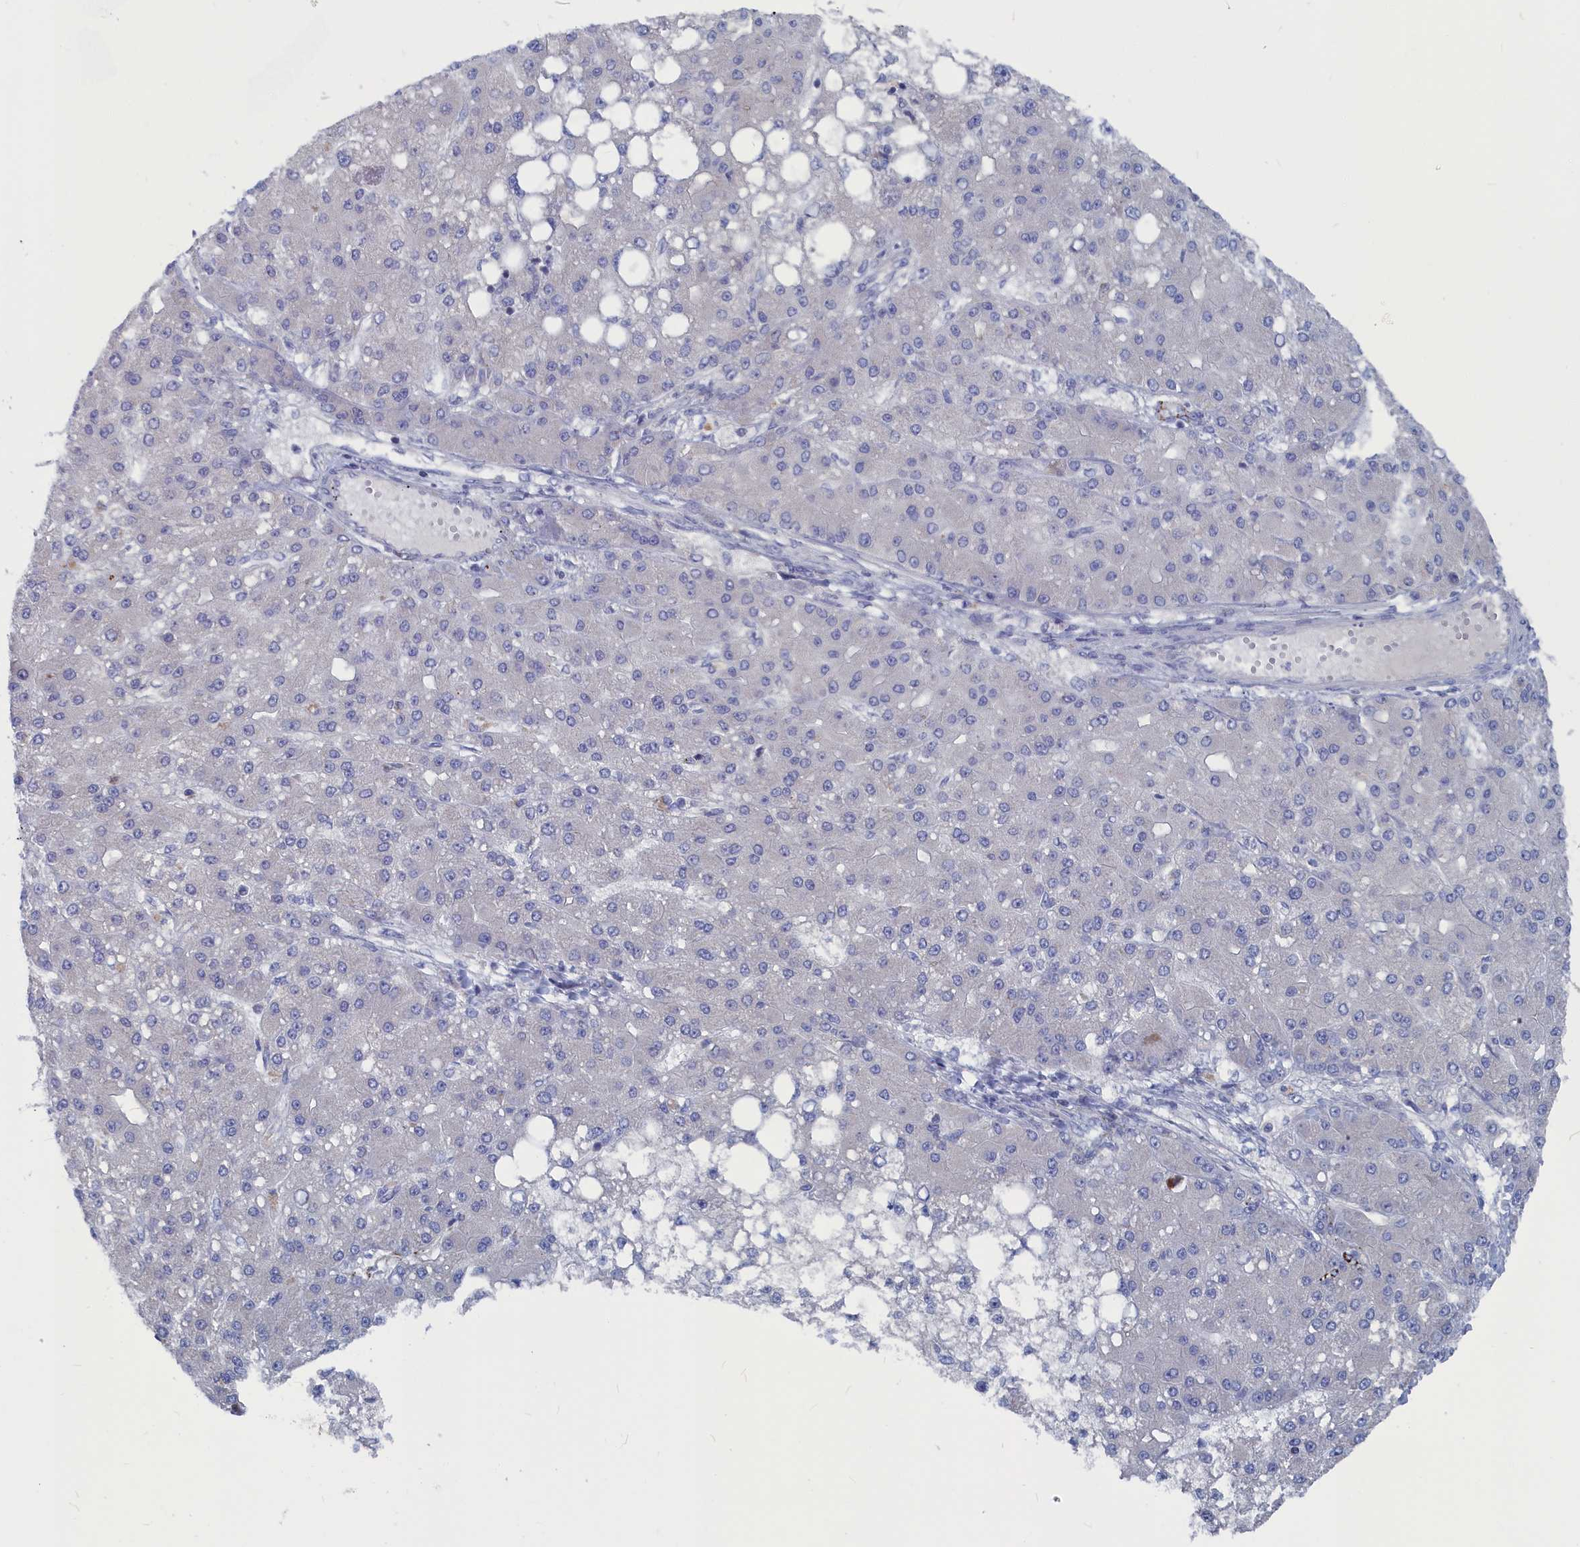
{"staining": {"intensity": "negative", "quantity": "none", "location": "none"}, "tissue": "liver cancer", "cell_type": "Tumor cells", "image_type": "cancer", "snomed": [{"axis": "morphology", "description": "Carcinoma, Hepatocellular, NOS"}, {"axis": "topography", "description": "Liver"}], "caption": "Tumor cells show no significant protein staining in liver hepatocellular carcinoma.", "gene": "CEND1", "patient": {"sex": "male", "age": 67}}